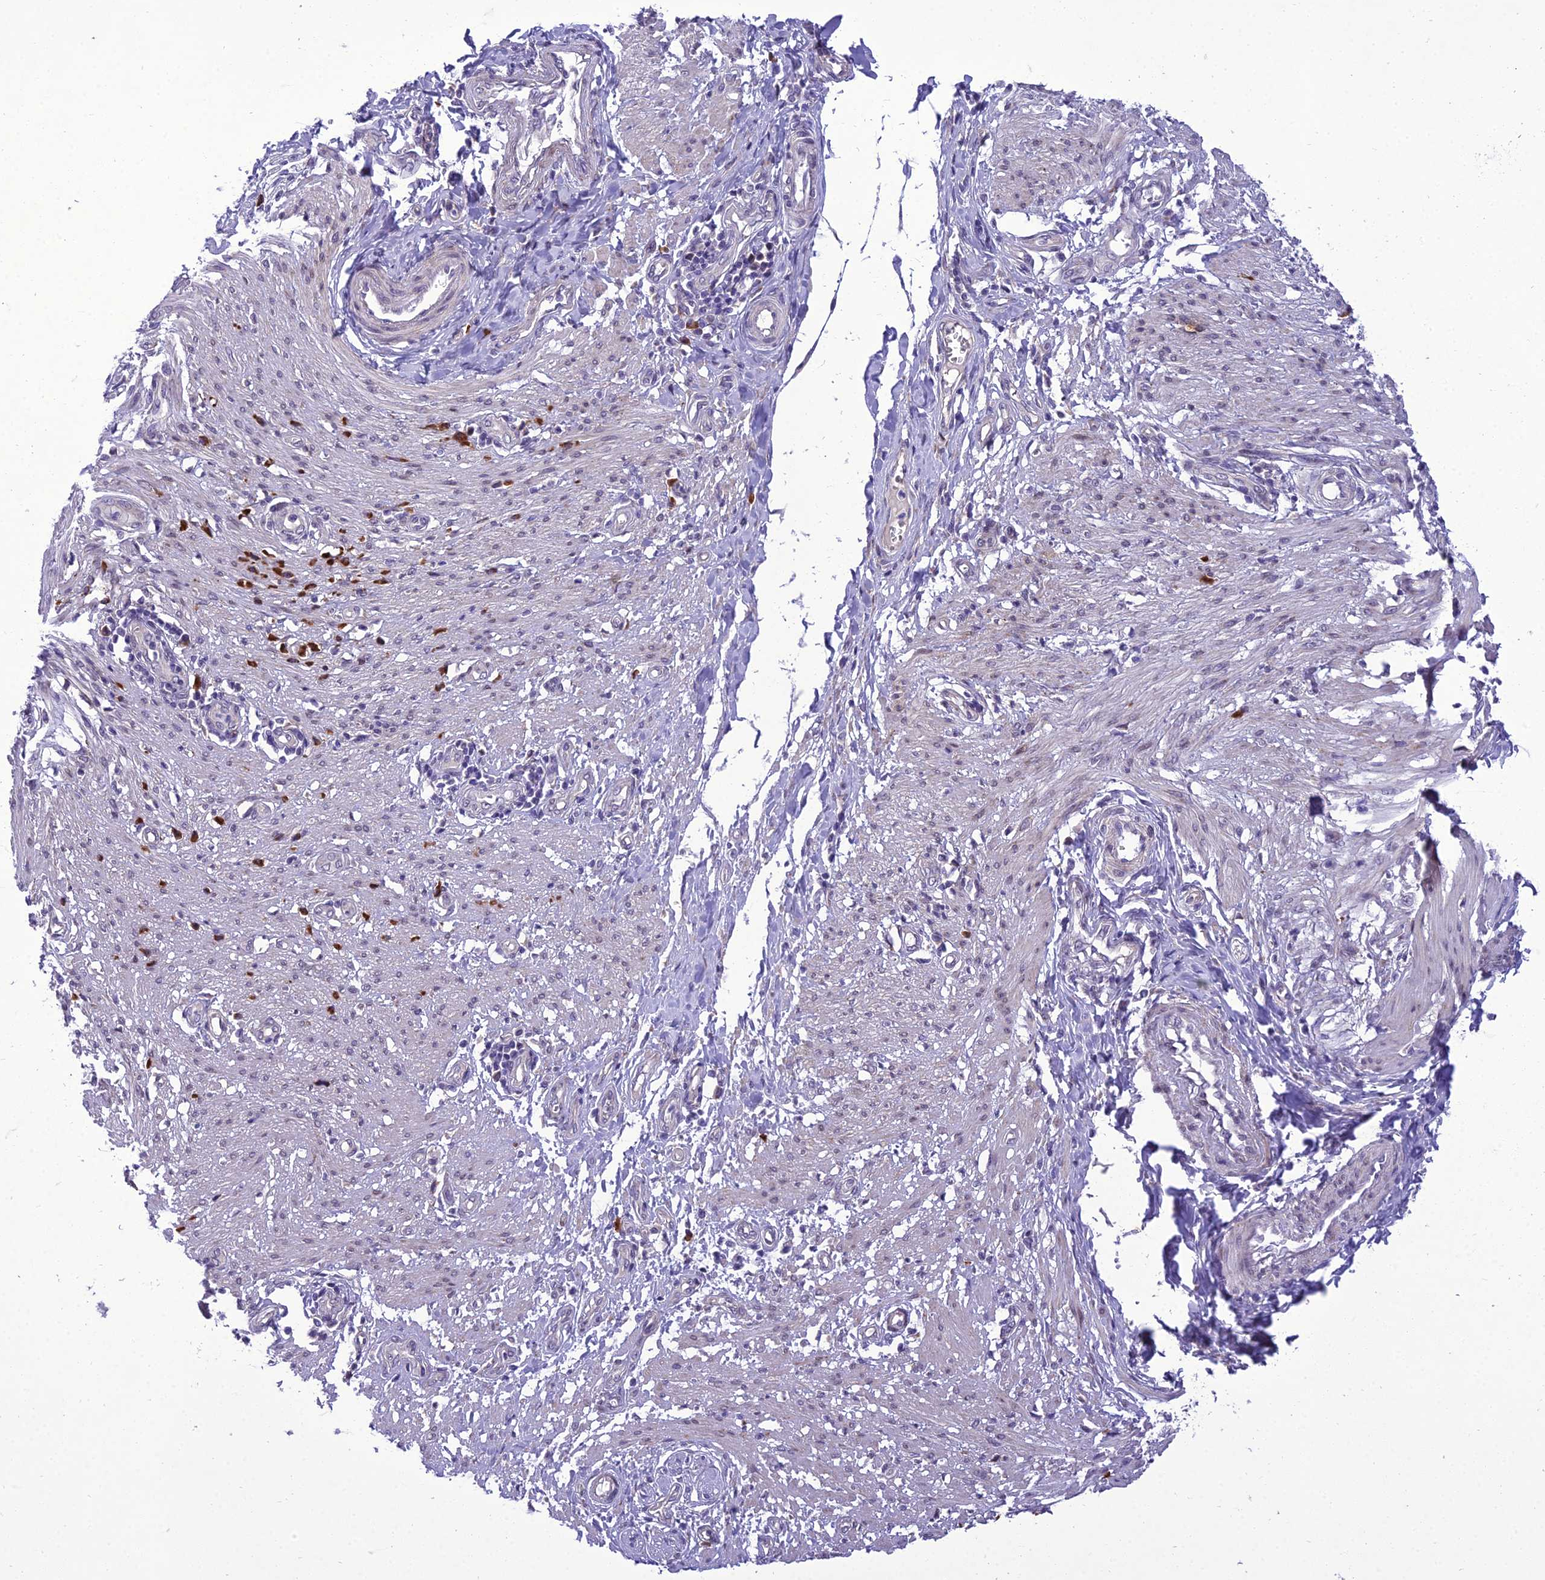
{"staining": {"intensity": "weak", "quantity": "<25%", "location": "cytoplasmic/membranous,nuclear"}, "tissue": "smooth muscle", "cell_type": "Smooth muscle cells", "image_type": "normal", "snomed": [{"axis": "morphology", "description": "Normal tissue, NOS"}, {"axis": "morphology", "description": "Adenocarcinoma, NOS"}, {"axis": "topography", "description": "Colon"}, {"axis": "topography", "description": "Peripheral nerve tissue"}], "caption": "Smooth muscle cells show no significant protein expression in benign smooth muscle. Nuclei are stained in blue.", "gene": "NEURL2", "patient": {"sex": "male", "age": 14}}